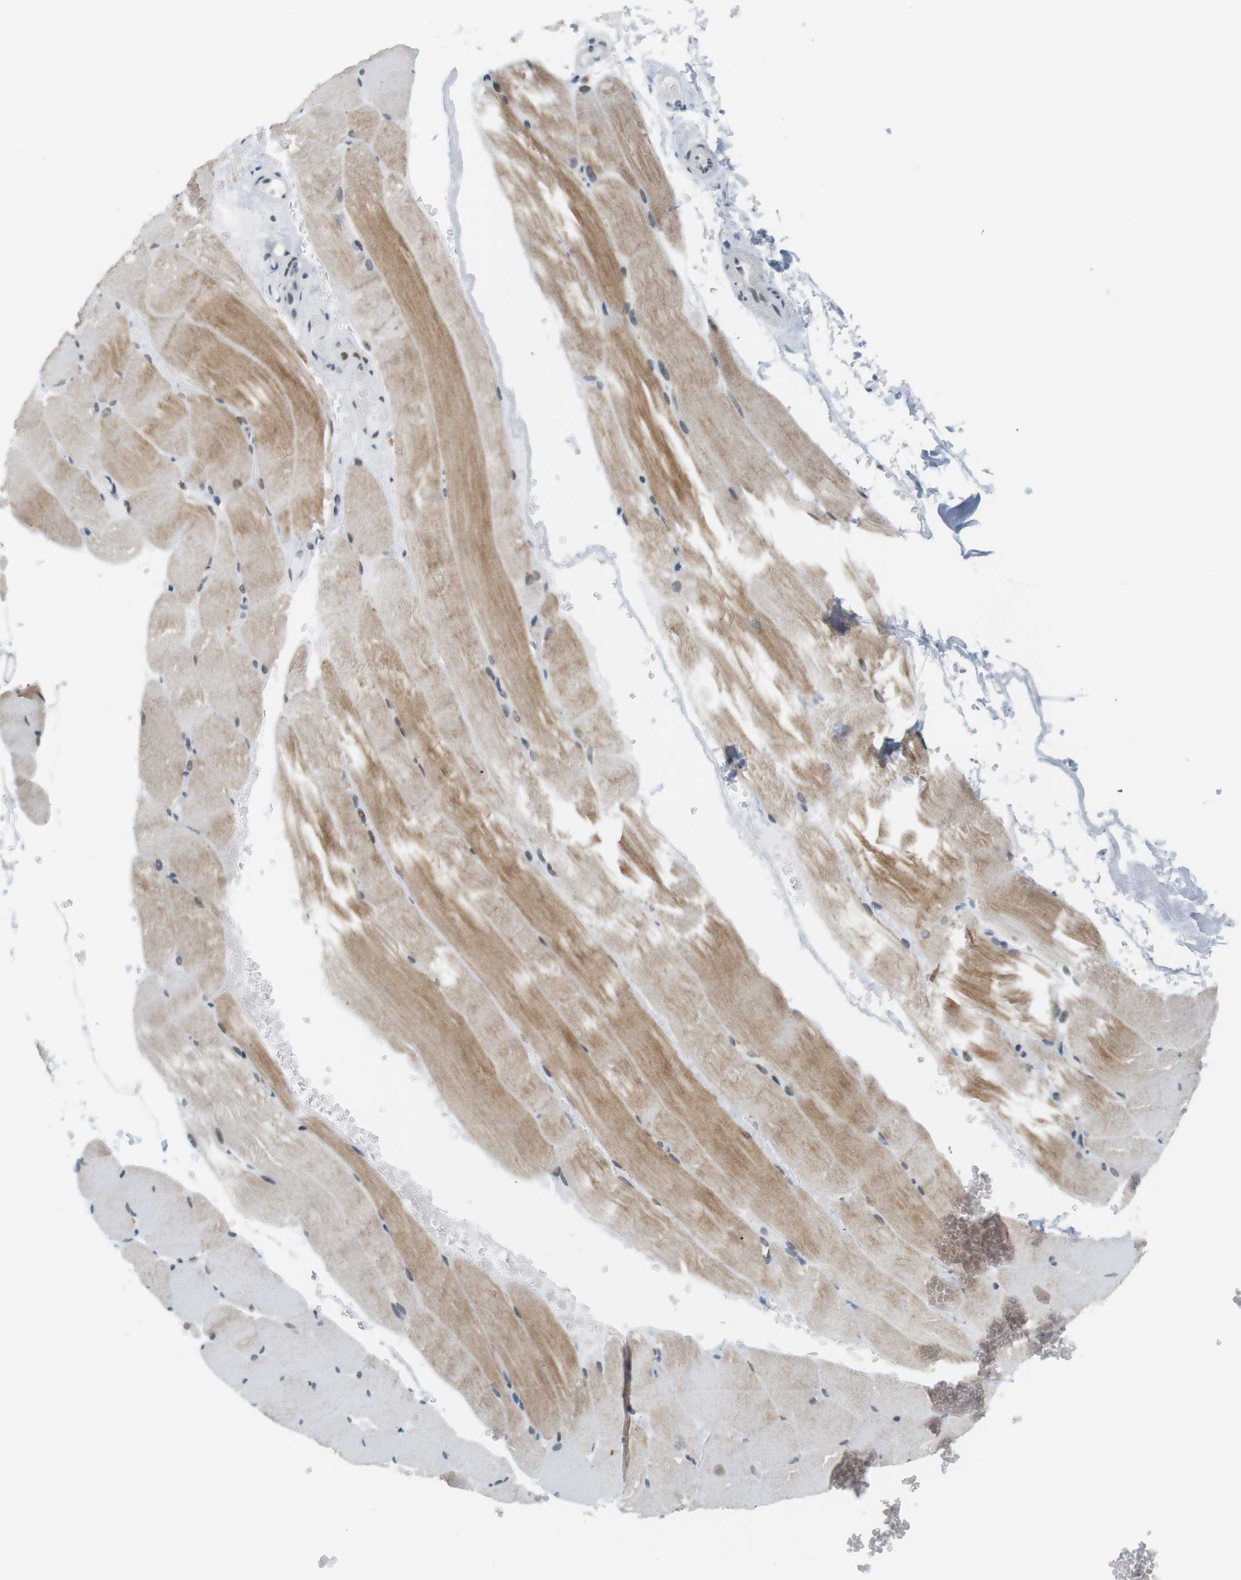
{"staining": {"intensity": "moderate", "quantity": "25%-75%", "location": "cytoplasmic/membranous"}, "tissue": "skeletal muscle", "cell_type": "Myocytes", "image_type": "normal", "snomed": [{"axis": "morphology", "description": "Normal tissue, NOS"}, {"axis": "topography", "description": "Skeletal muscle"}, {"axis": "topography", "description": "Parathyroid gland"}], "caption": "A brown stain shows moderate cytoplasmic/membranous staining of a protein in myocytes of unremarkable human skeletal muscle.", "gene": "RNF38", "patient": {"sex": "female", "age": 37}}